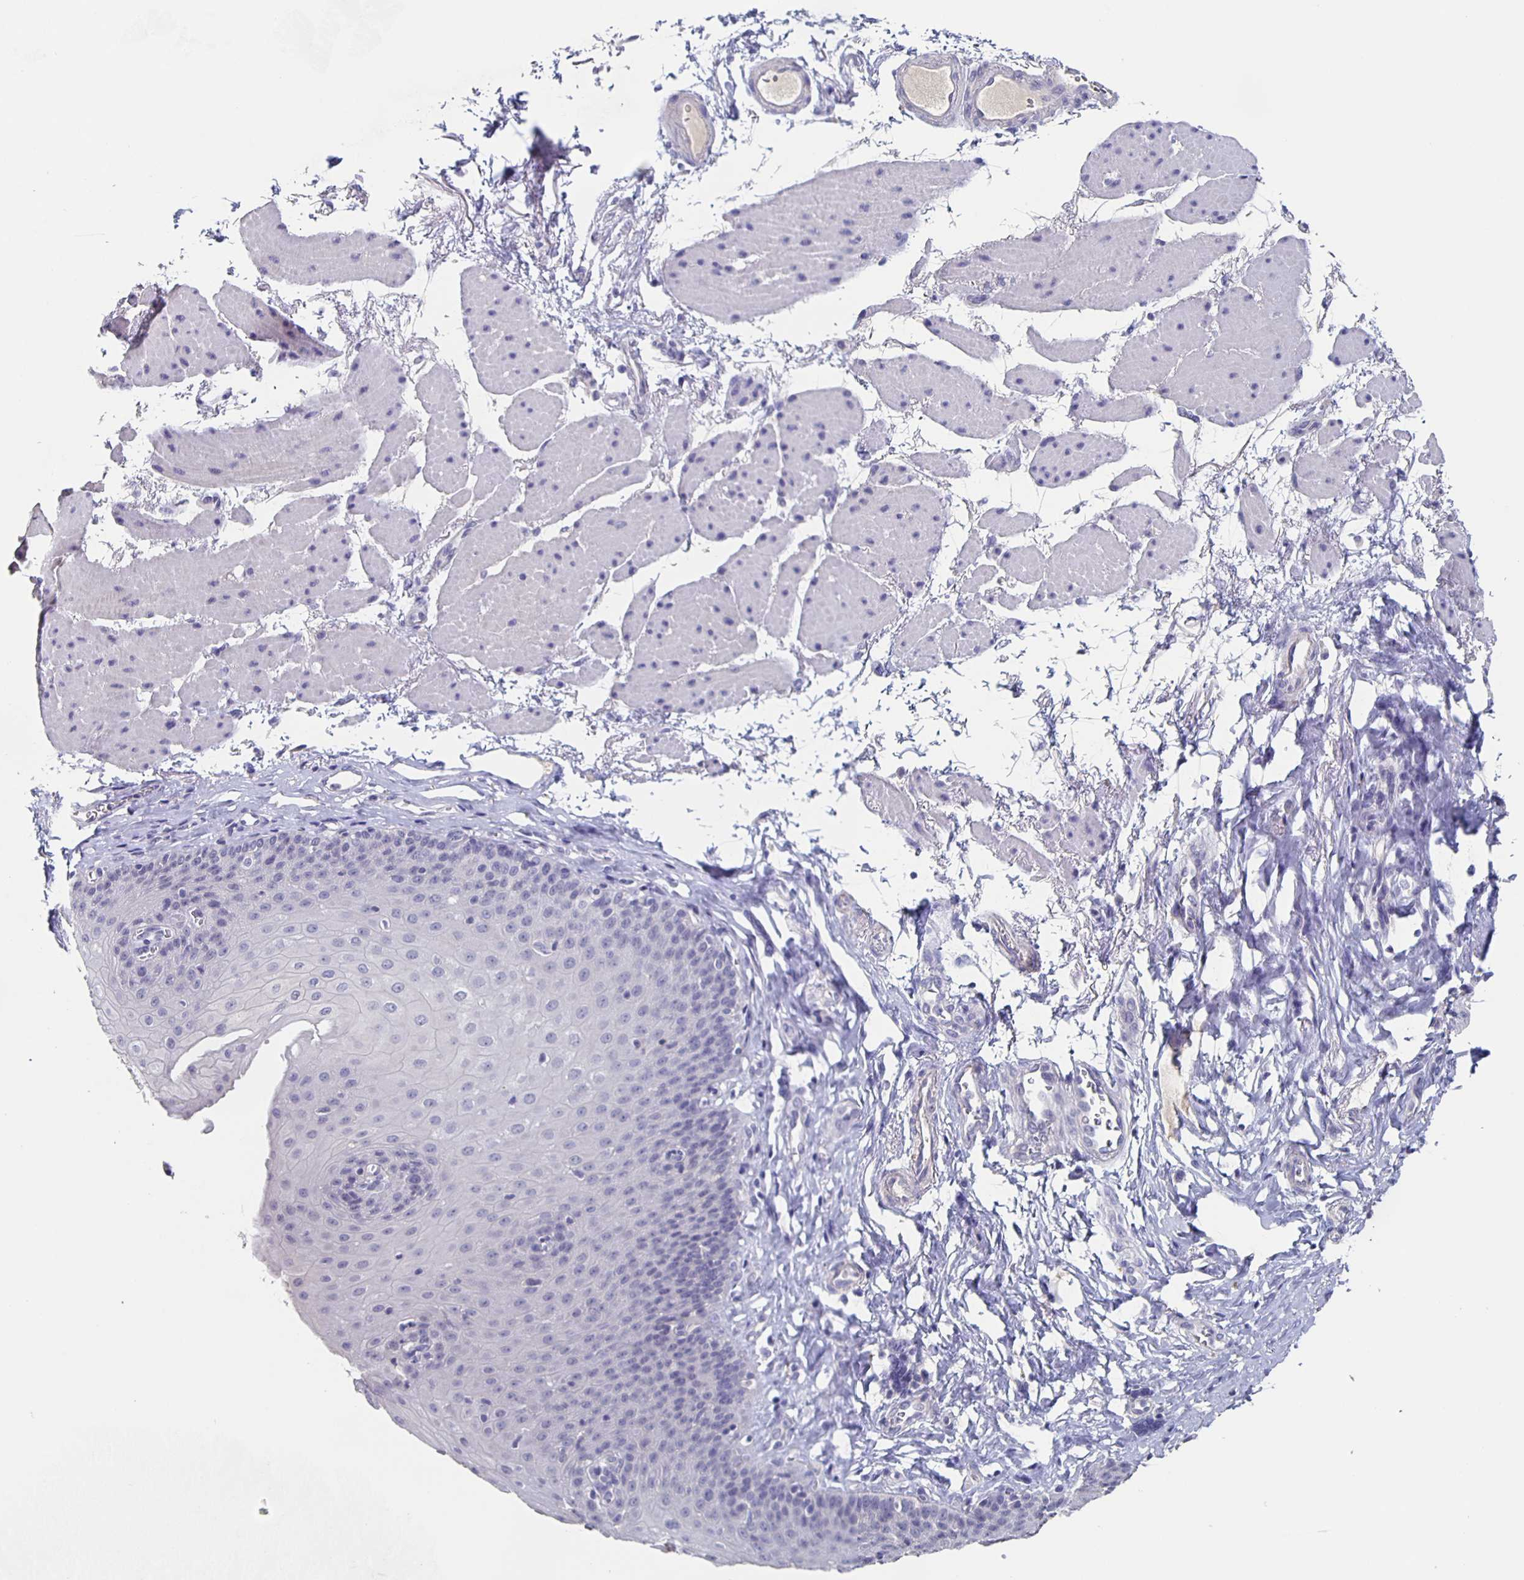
{"staining": {"intensity": "negative", "quantity": "none", "location": "none"}, "tissue": "esophagus", "cell_type": "Squamous epithelial cells", "image_type": "normal", "snomed": [{"axis": "morphology", "description": "Normal tissue, NOS"}, {"axis": "topography", "description": "Esophagus"}], "caption": "Immunohistochemistry (IHC) of benign esophagus exhibits no expression in squamous epithelial cells.", "gene": "CACNA2D2", "patient": {"sex": "female", "age": 81}}